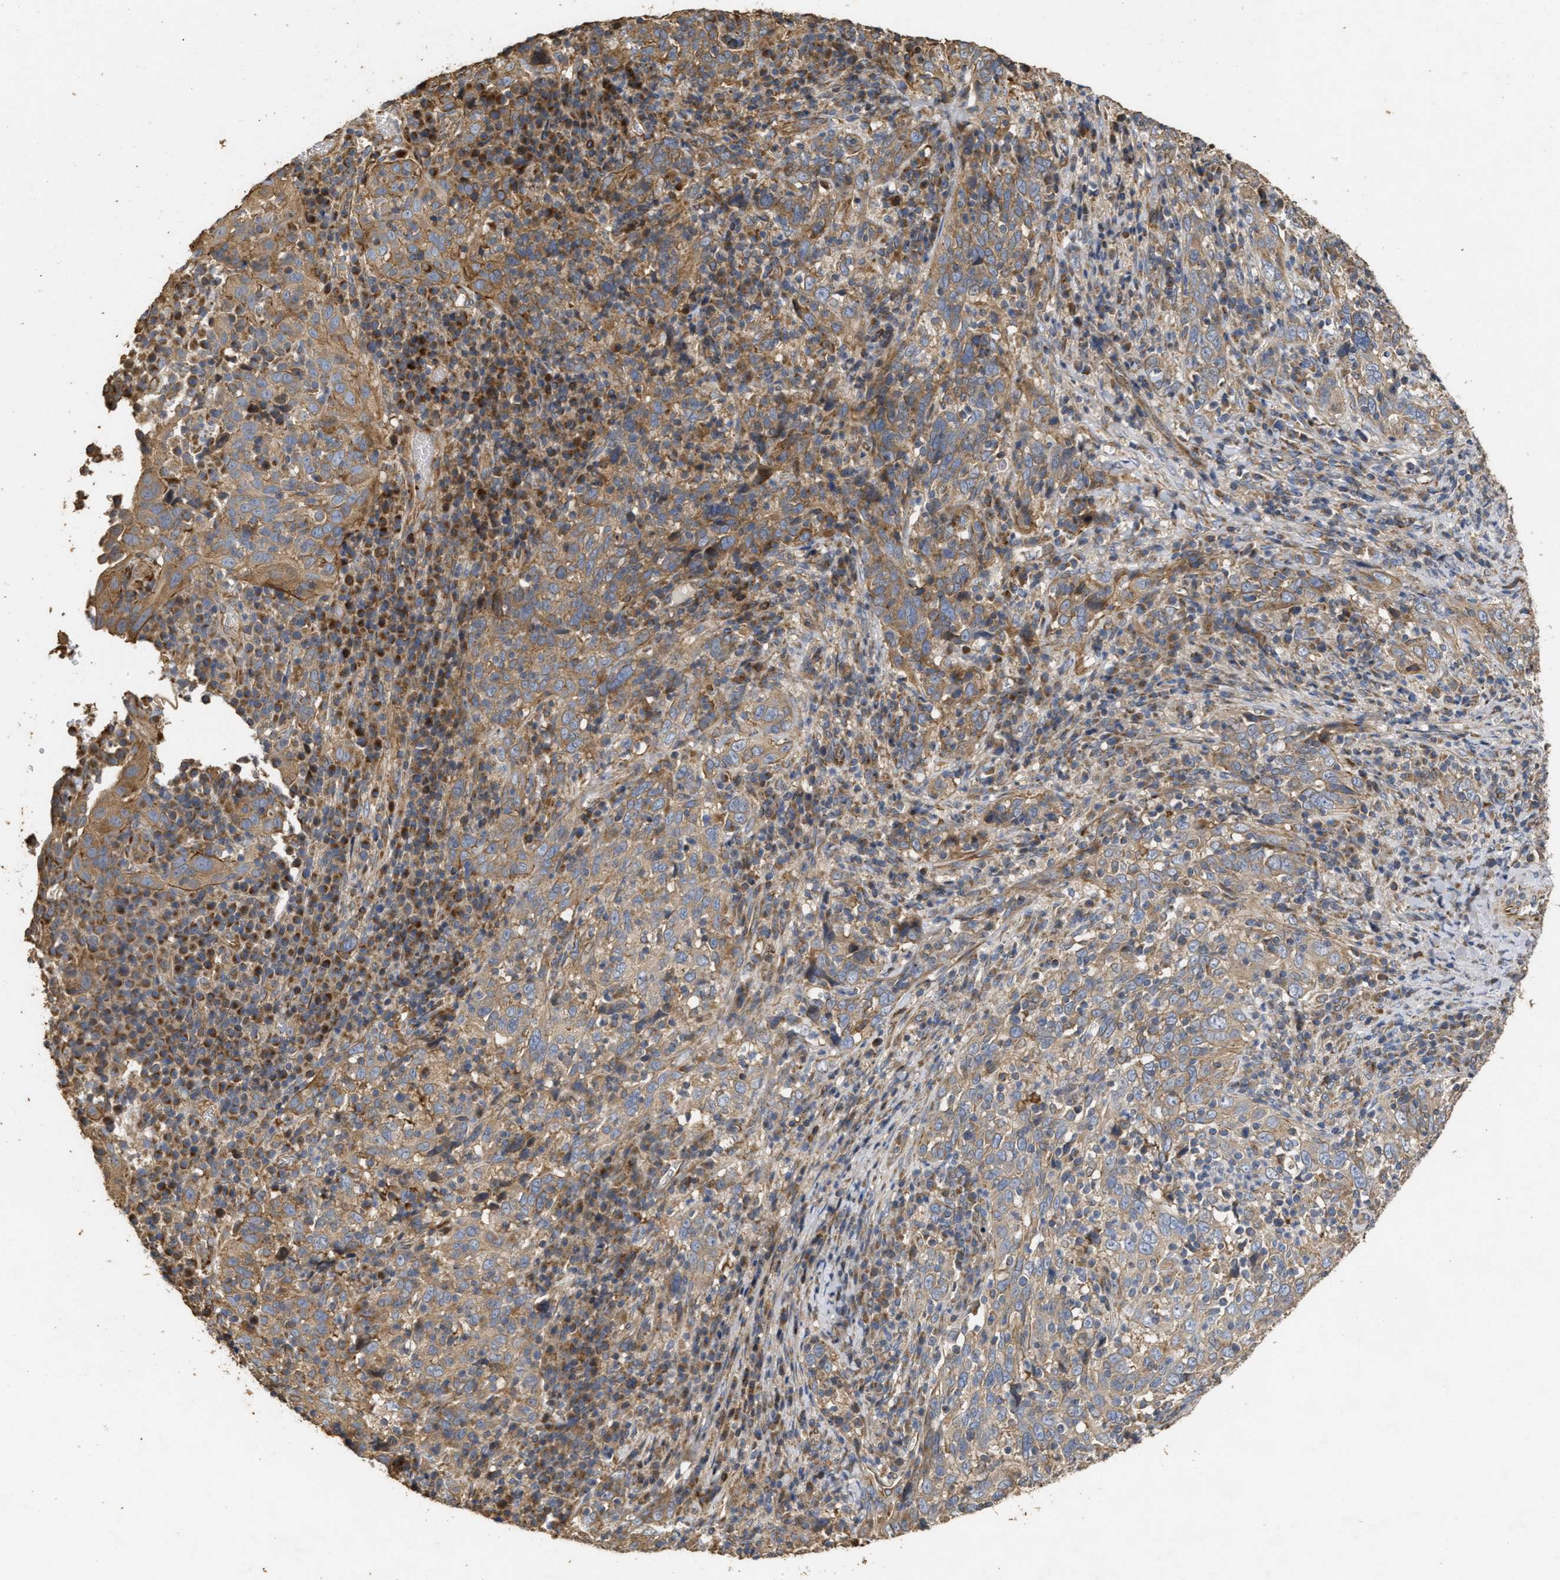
{"staining": {"intensity": "moderate", "quantity": ">75%", "location": "cytoplasmic/membranous"}, "tissue": "cervical cancer", "cell_type": "Tumor cells", "image_type": "cancer", "snomed": [{"axis": "morphology", "description": "Squamous cell carcinoma, NOS"}, {"axis": "topography", "description": "Cervix"}], "caption": "Tumor cells demonstrate moderate cytoplasmic/membranous expression in approximately >75% of cells in cervical cancer (squamous cell carcinoma).", "gene": "NAV1", "patient": {"sex": "female", "age": 46}}